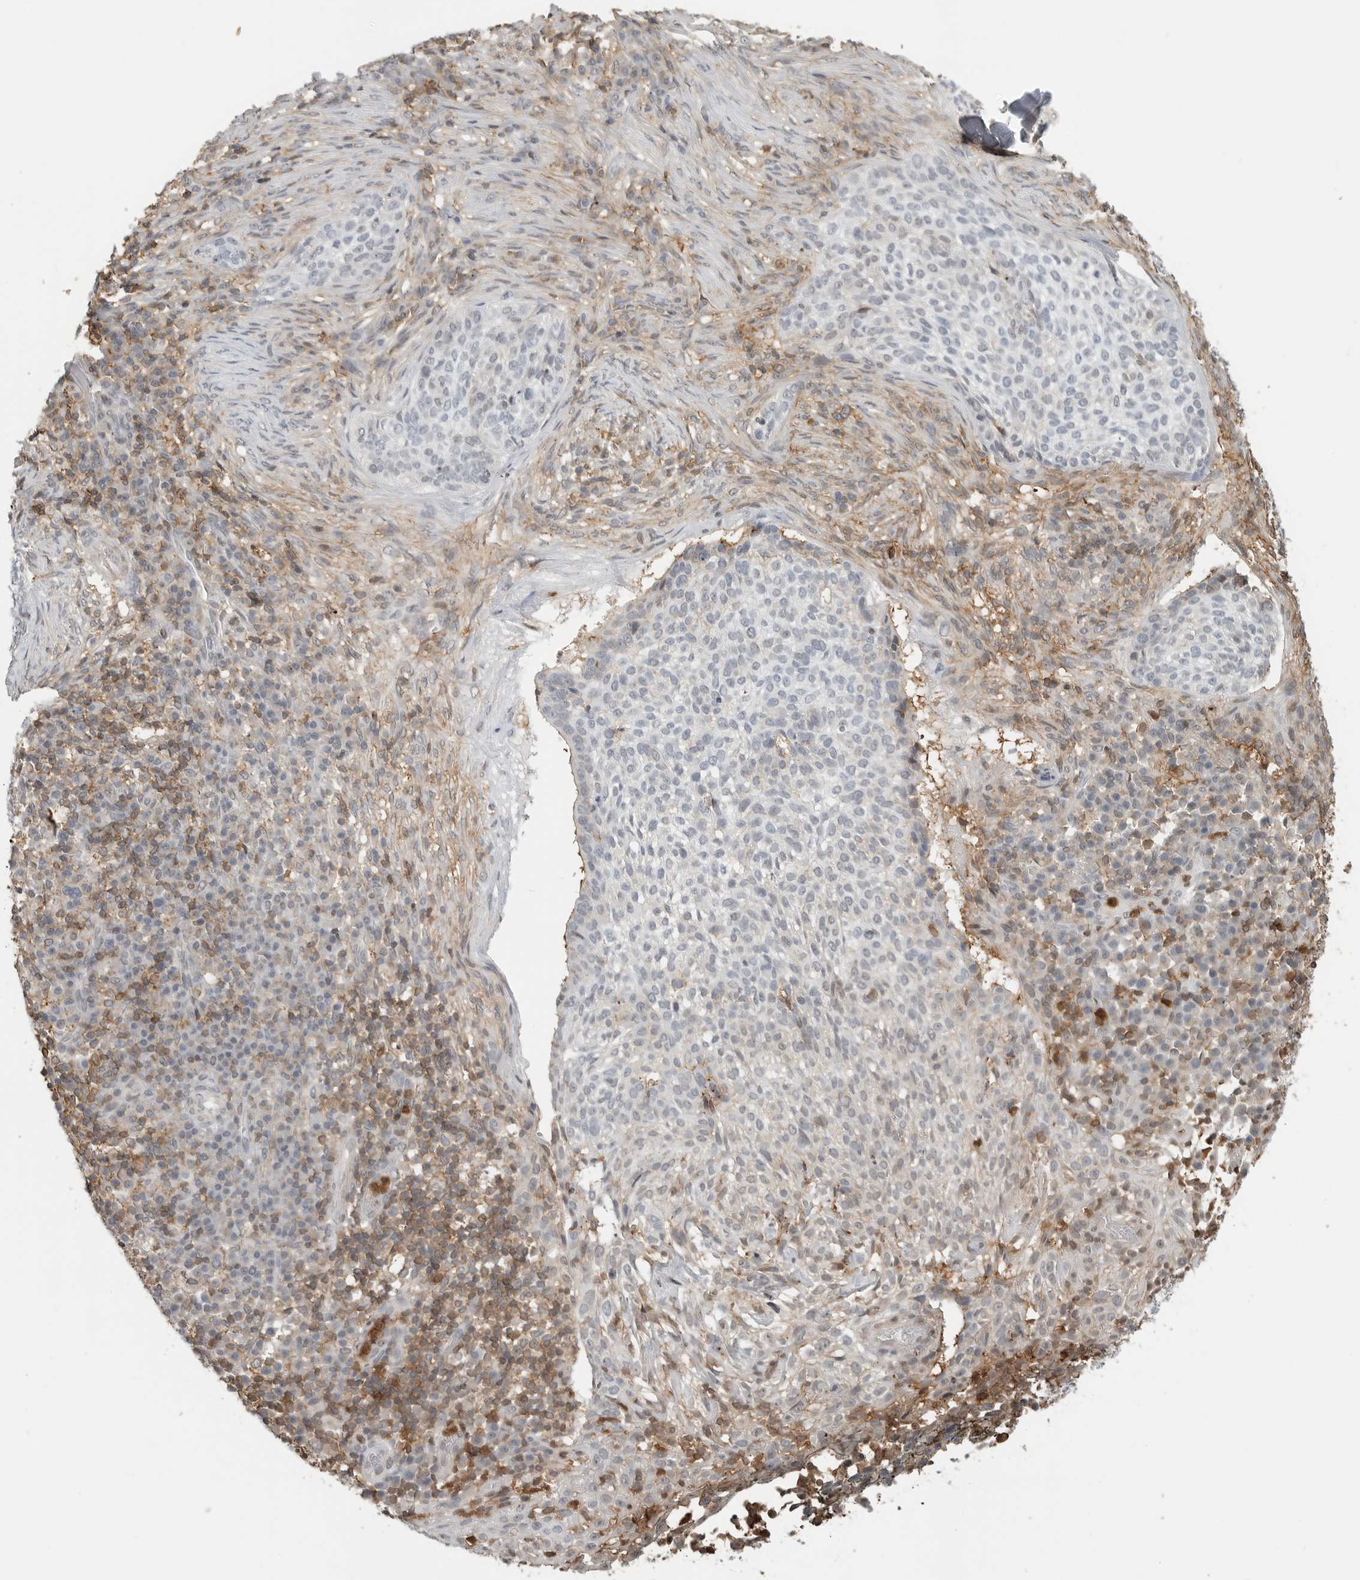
{"staining": {"intensity": "negative", "quantity": "none", "location": "none"}, "tissue": "skin cancer", "cell_type": "Tumor cells", "image_type": "cancer", "snomed": [{"axis": "morphology", "description": "Basal cell carcinoma"}, {"axis": "topography", "description": "Skin"}], "caption": "A photomicrograph of basal cell carcinoma (skin) stained for a protein demonstrates no brown staining in tumor cells. (DAB IHC, high magnification).", "gene": "ANXA11", "patient": {"sex": "female", "age": 64}}